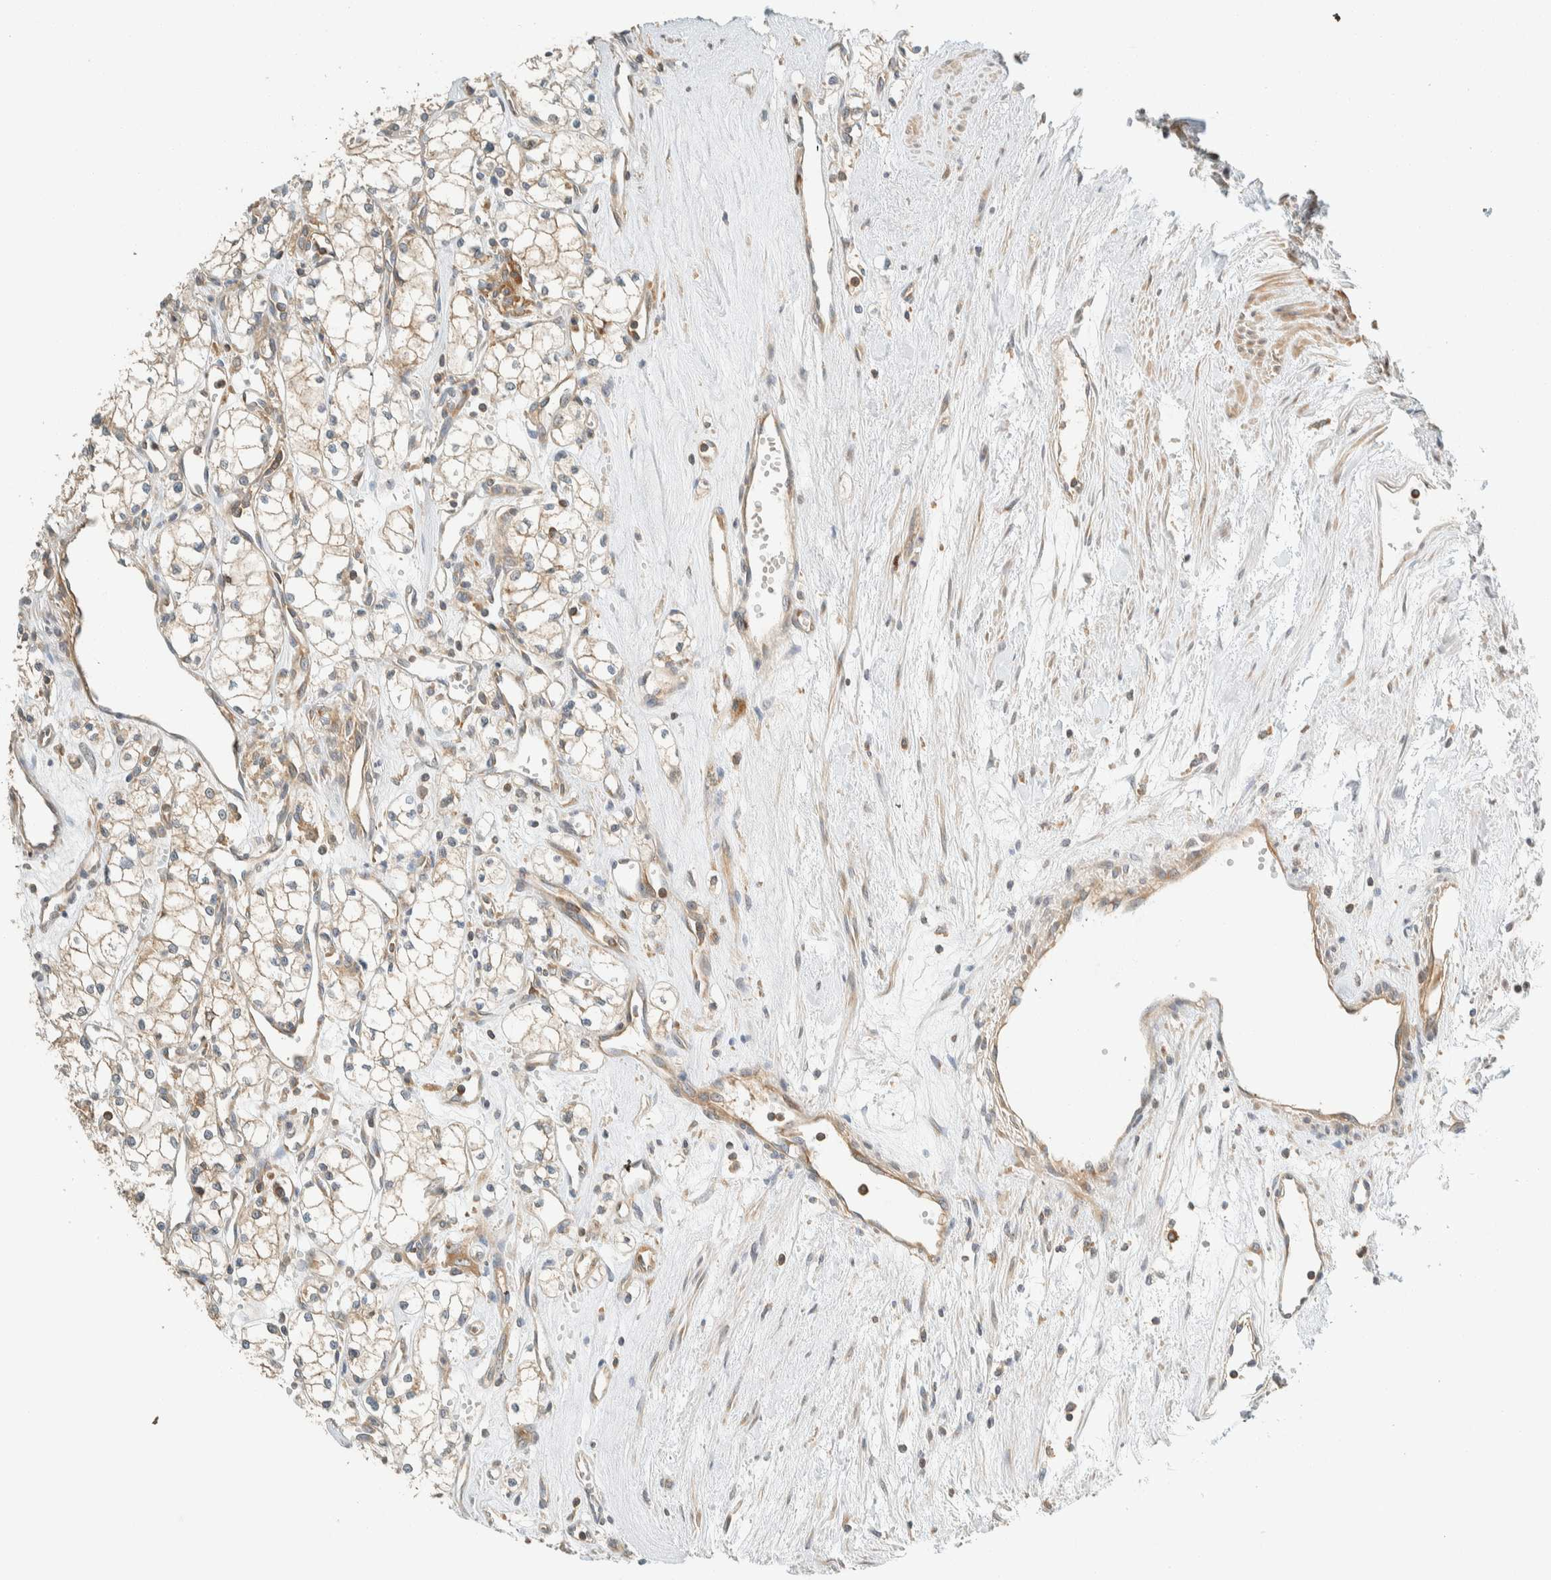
{"staining": {"intensity": "negative", "quantity": "none", "location": "none"}, "tissue": "renal cancer", "cell_type": "Tumor cells", "image_type": "cancer", "snomed": [{"axis": "morphology", "description": "Adenocarcinoma, NOS"}, {"axis": "topography", "description": "Kidney"}], "caption": "Immunohistochemistry (IHC) histopathology image of adenocarcinoma (renal) stained for a protein (brown), which demonstrates no staining in tumor cells.", "gene": "ARFGEF1", "patient": {"sex": "male", "age": 59}}